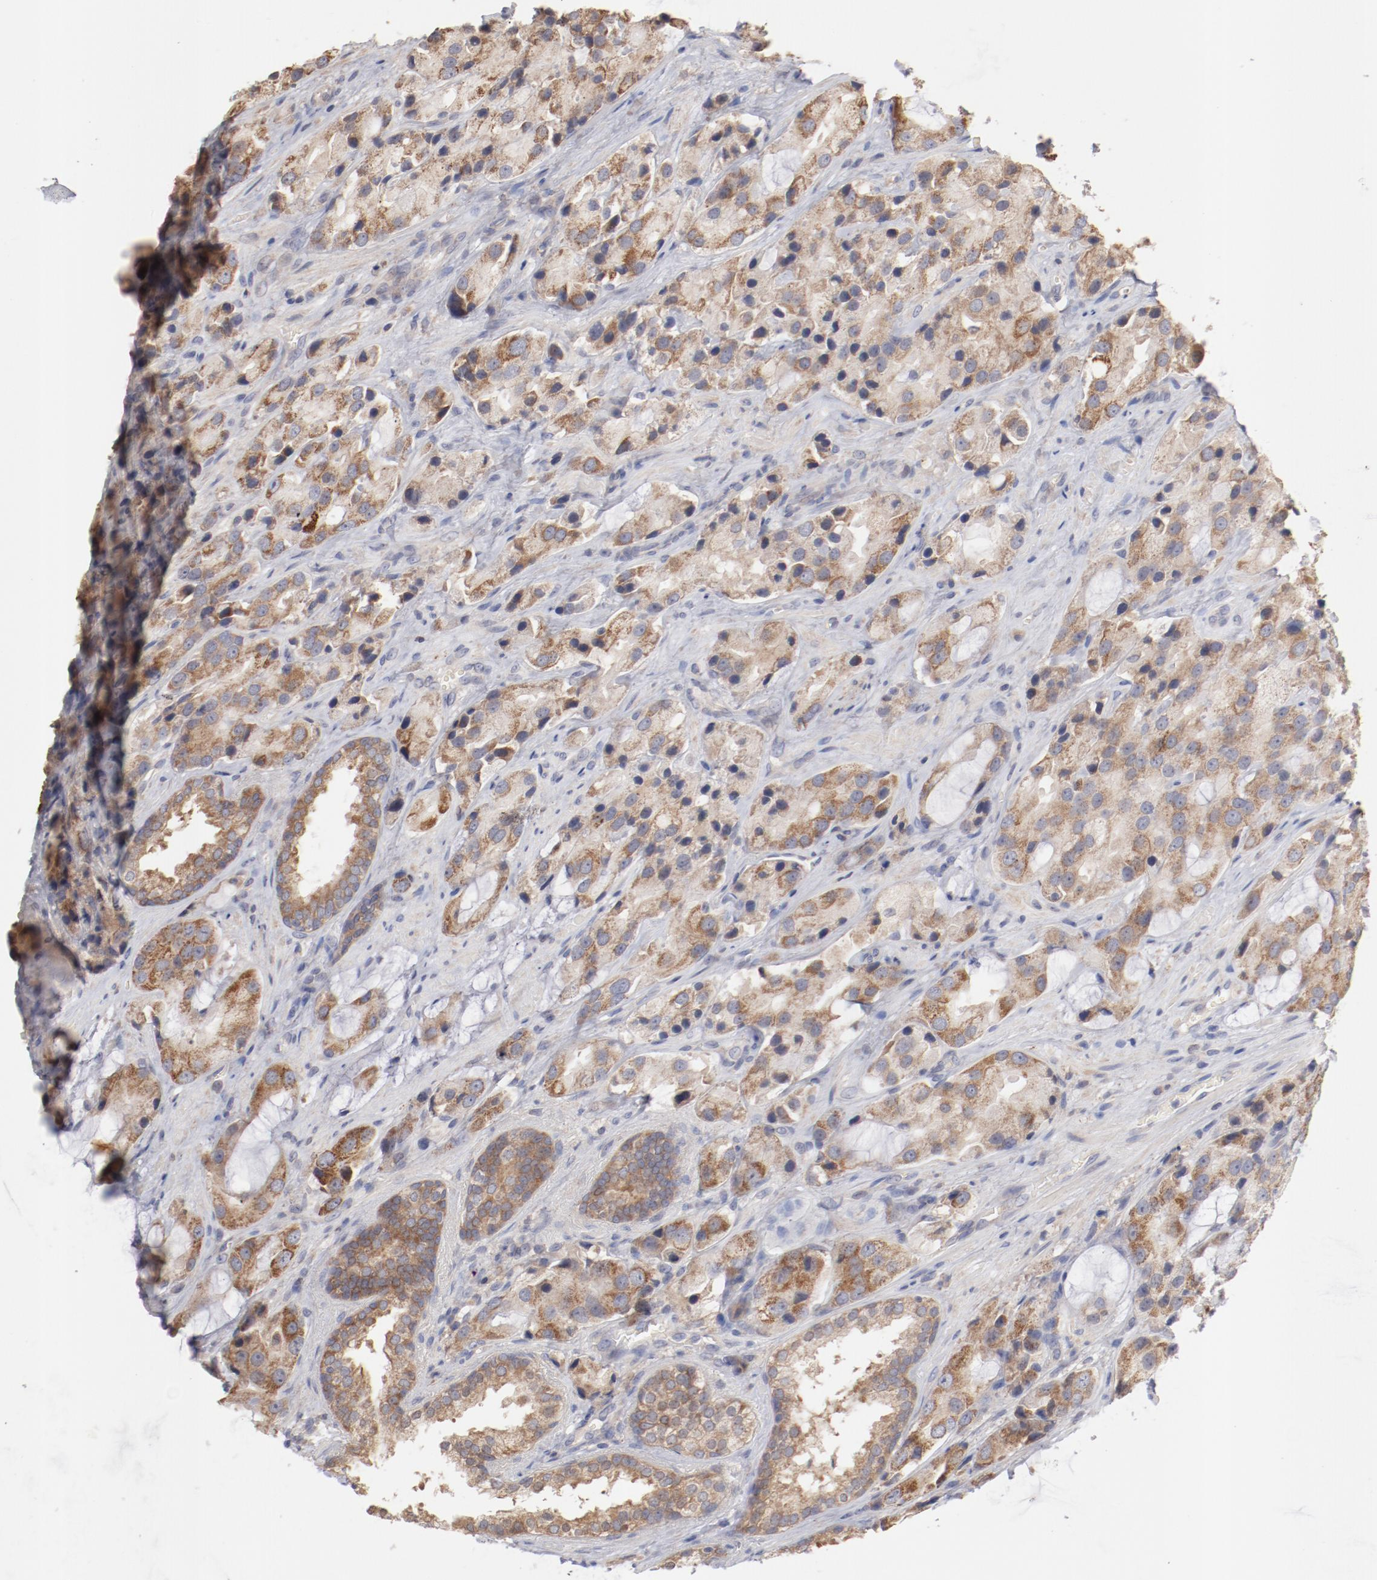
{"staining": {"intensity": "moderate", "quantity": ">75%", "location": "cytoplasmic/membranous"}, "tissue": "prostate cancer", "cell_type": "Tumor cells", "image_type": "cancer", "snomed": [{"axis": "morphology", "description": "Adenocarcinoma, High grade"}, {"axis": "topography", "description": "Prostate"}], "caption": "Prostate cancer (adenocarcinoma (high-grade)) stained with immunohistochemistry demonstrates moderate cytoplasmic/membranous expression in about >75% of tumor cells.", "gene": "PPFIBP2", "patient": {"sex": "male", "age": 70}}